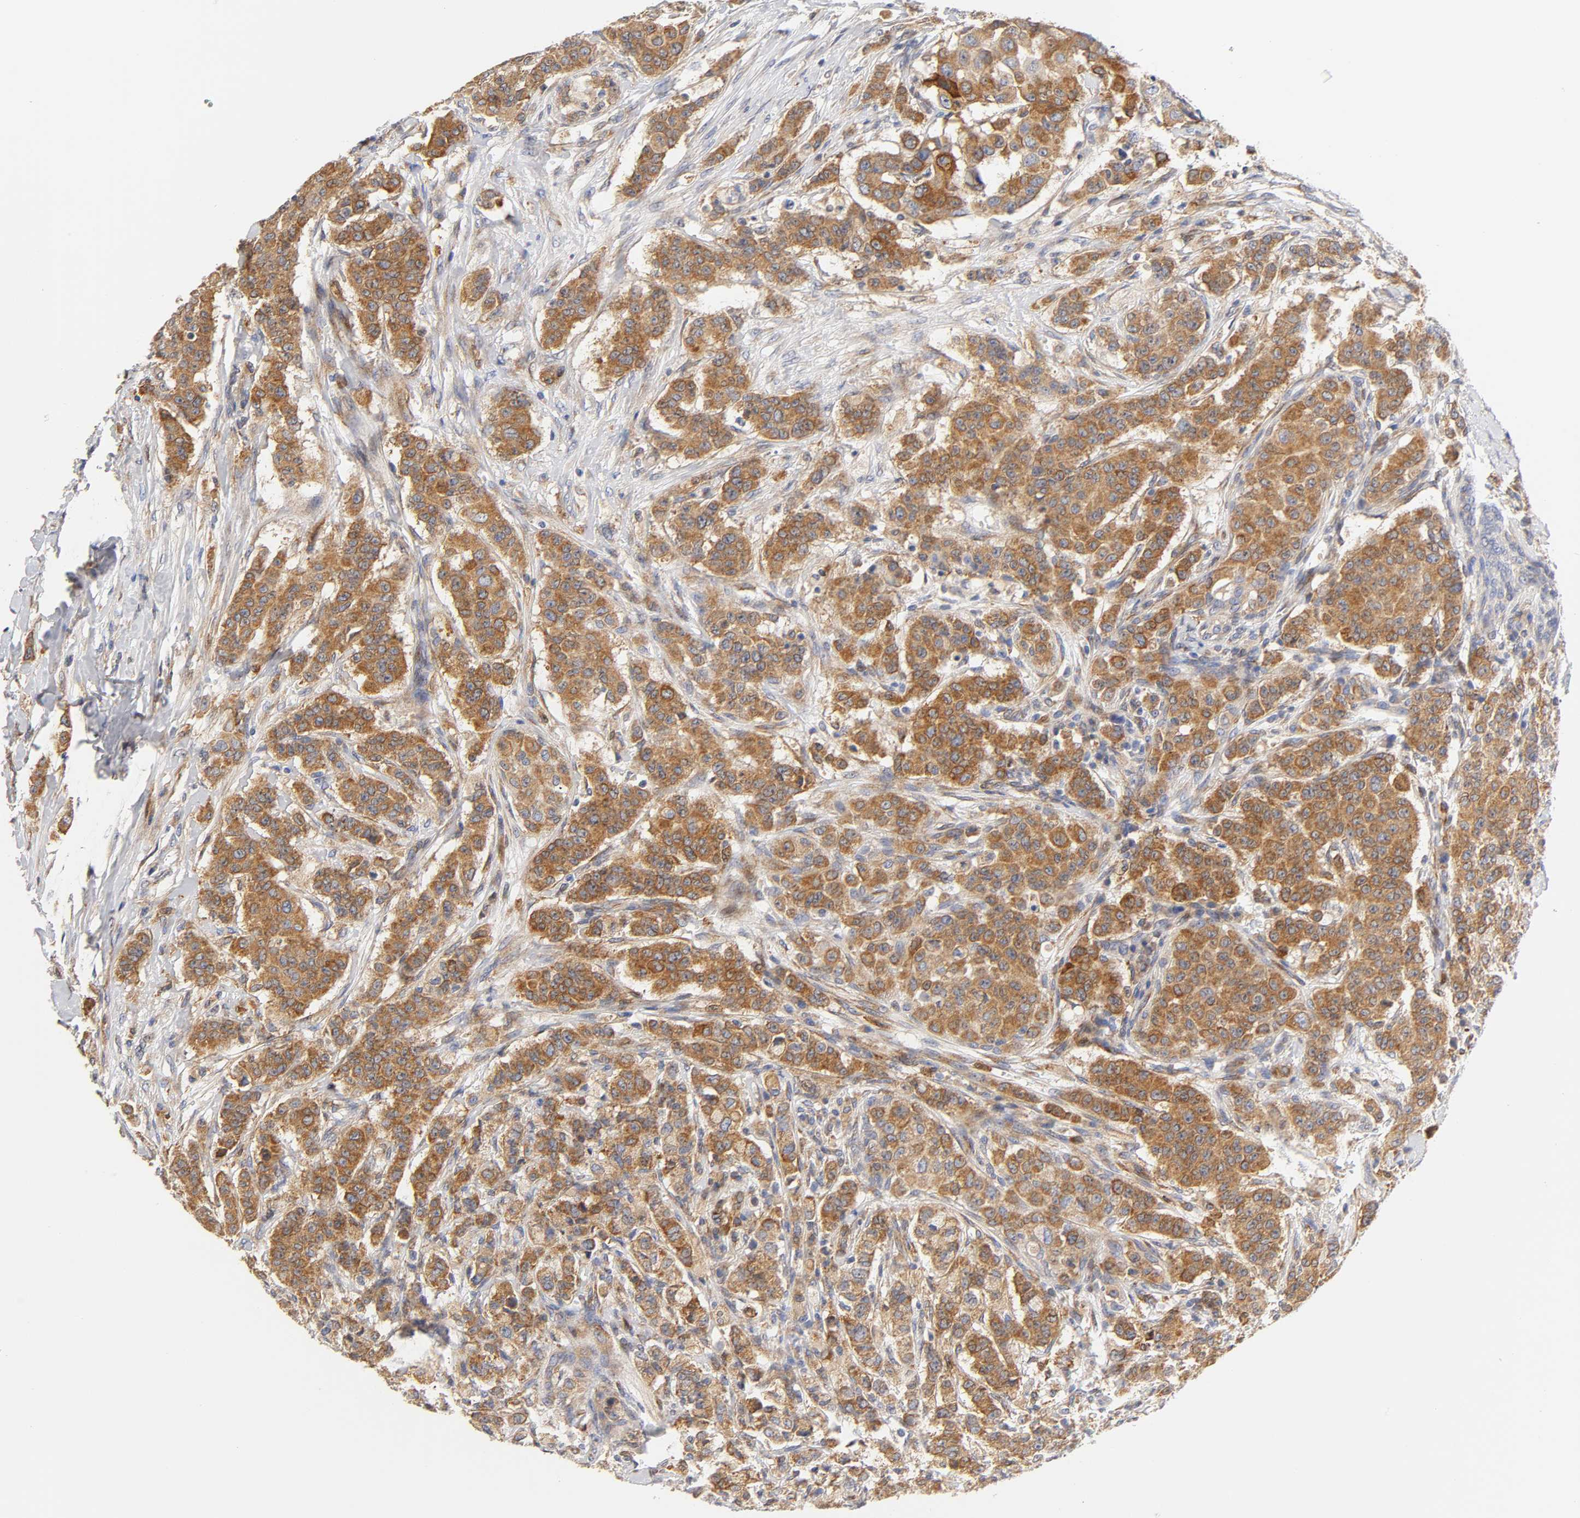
{"staining": {"intensity": "moderate", "quantity": ">75%", "location": "cytoplasmic/membranous"}, "tissue": "breast cancer", "cell_type": "Tumor cells", "image_type": "cancer", "snomed": [{"axis": "morphology", "description": "Duct carcinoma"}, {"axis": "topography", "description": "Breast"}], "caption": "Breast cancer stained with IHC displays moderate cytoplasmic/membranous expression in approximately >75% of tumor cells. The protein of interest is shown in brown color, while the nuclei are stained blue.", "gene": "POR", "patient": {"sex": "female", "age": 40}}